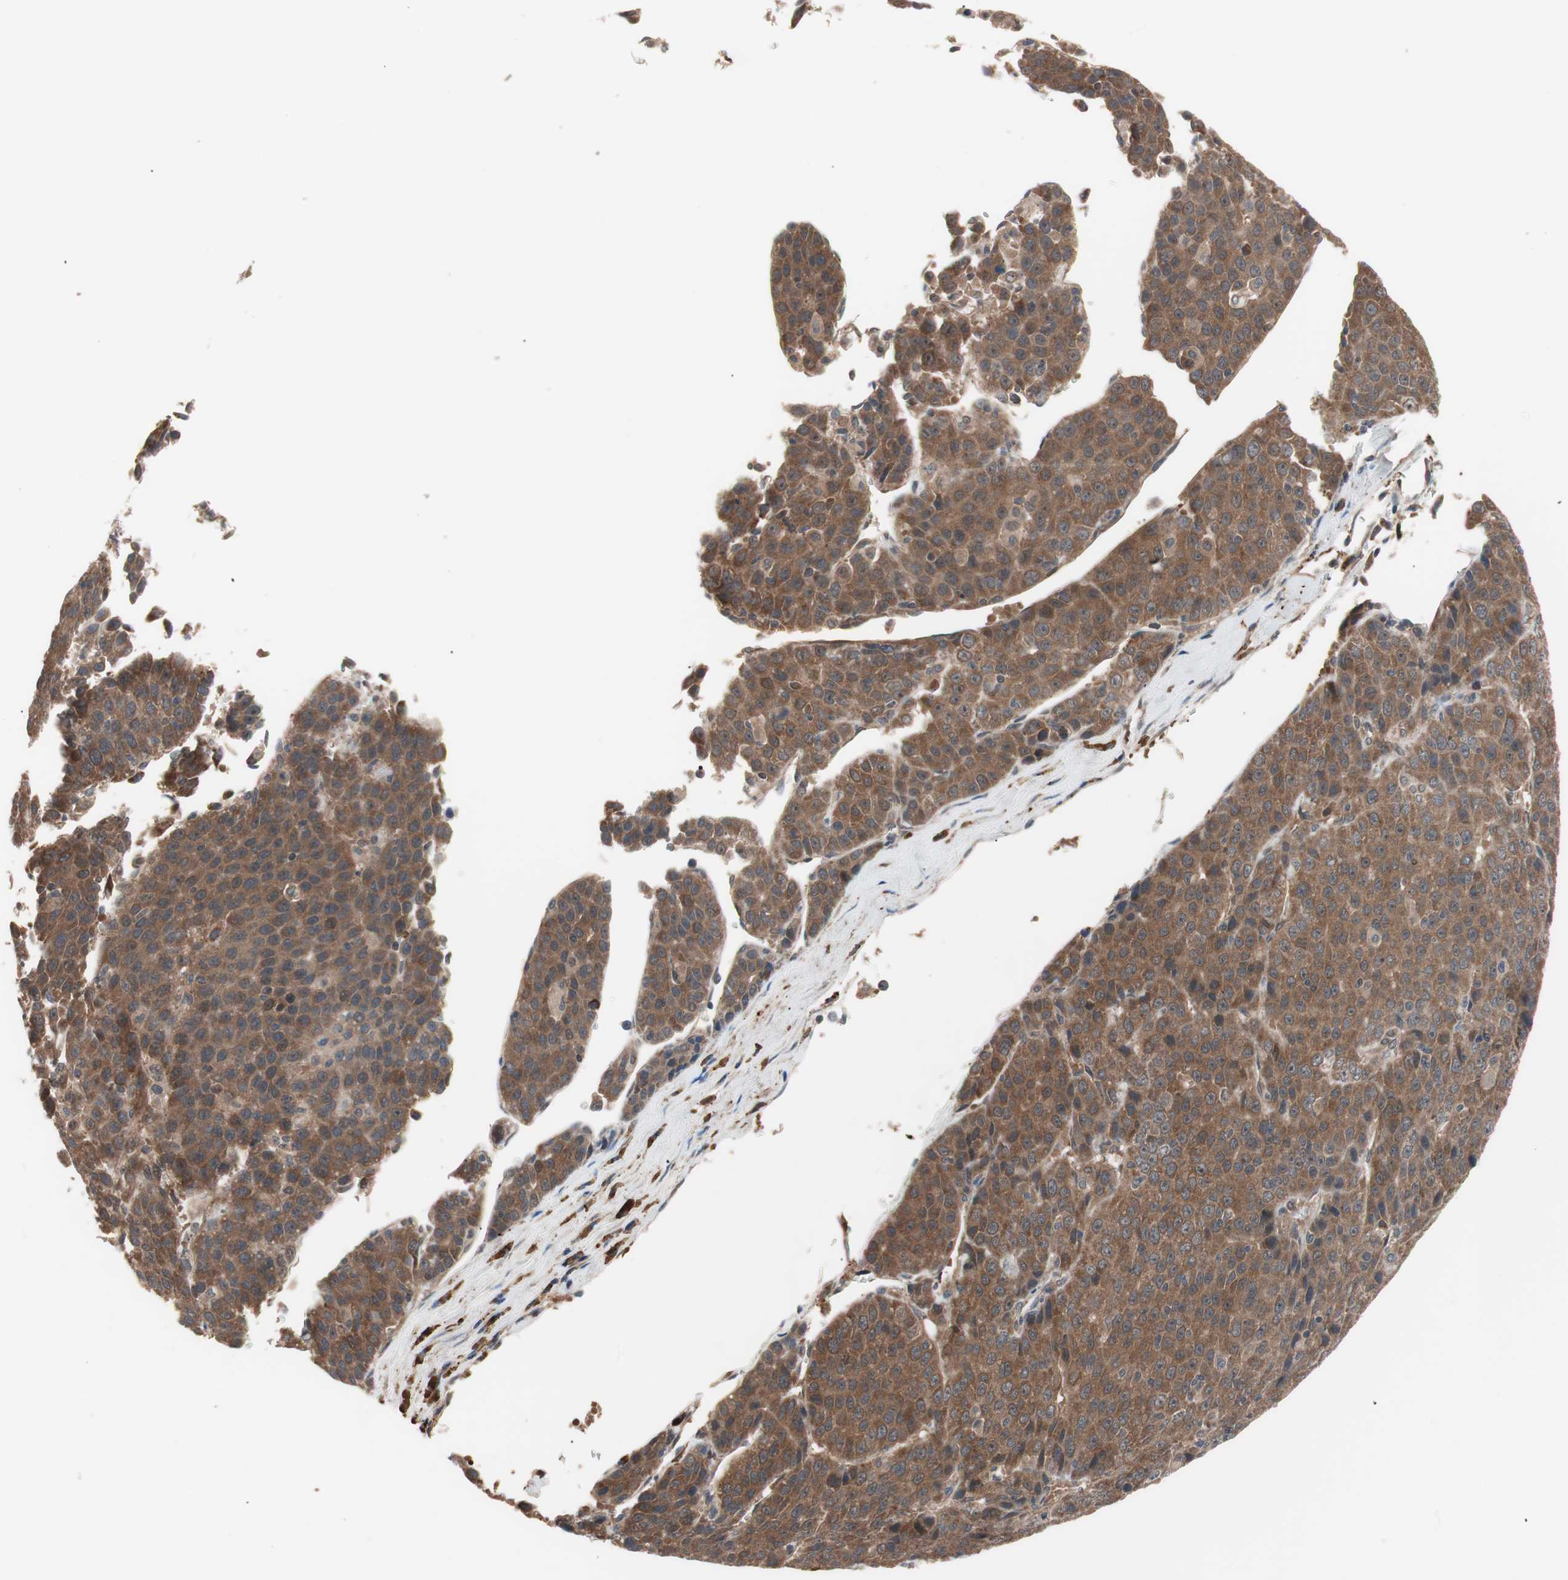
{"staining": {"intensity": "strong", "quantity": ">75%", "location": "cytoplasmic/membranous"}, "tissue": "liver cancer", "cell_type": "Tumor cells", "image_type": "cancer", "snomed": [{"axis": "morphology", "description": "Carcinoma, Hepatocellular, NOS"}, {"axis": "topography", "description": "Liver"}], "caption": "Strong cytoplasmic/membranous protein positivity is present in about >75% of tumor cells in liver cancer (hepatocellular carcinoma).", "gene": "HMBS", "patient": {"sex": "female", "age": 53}}